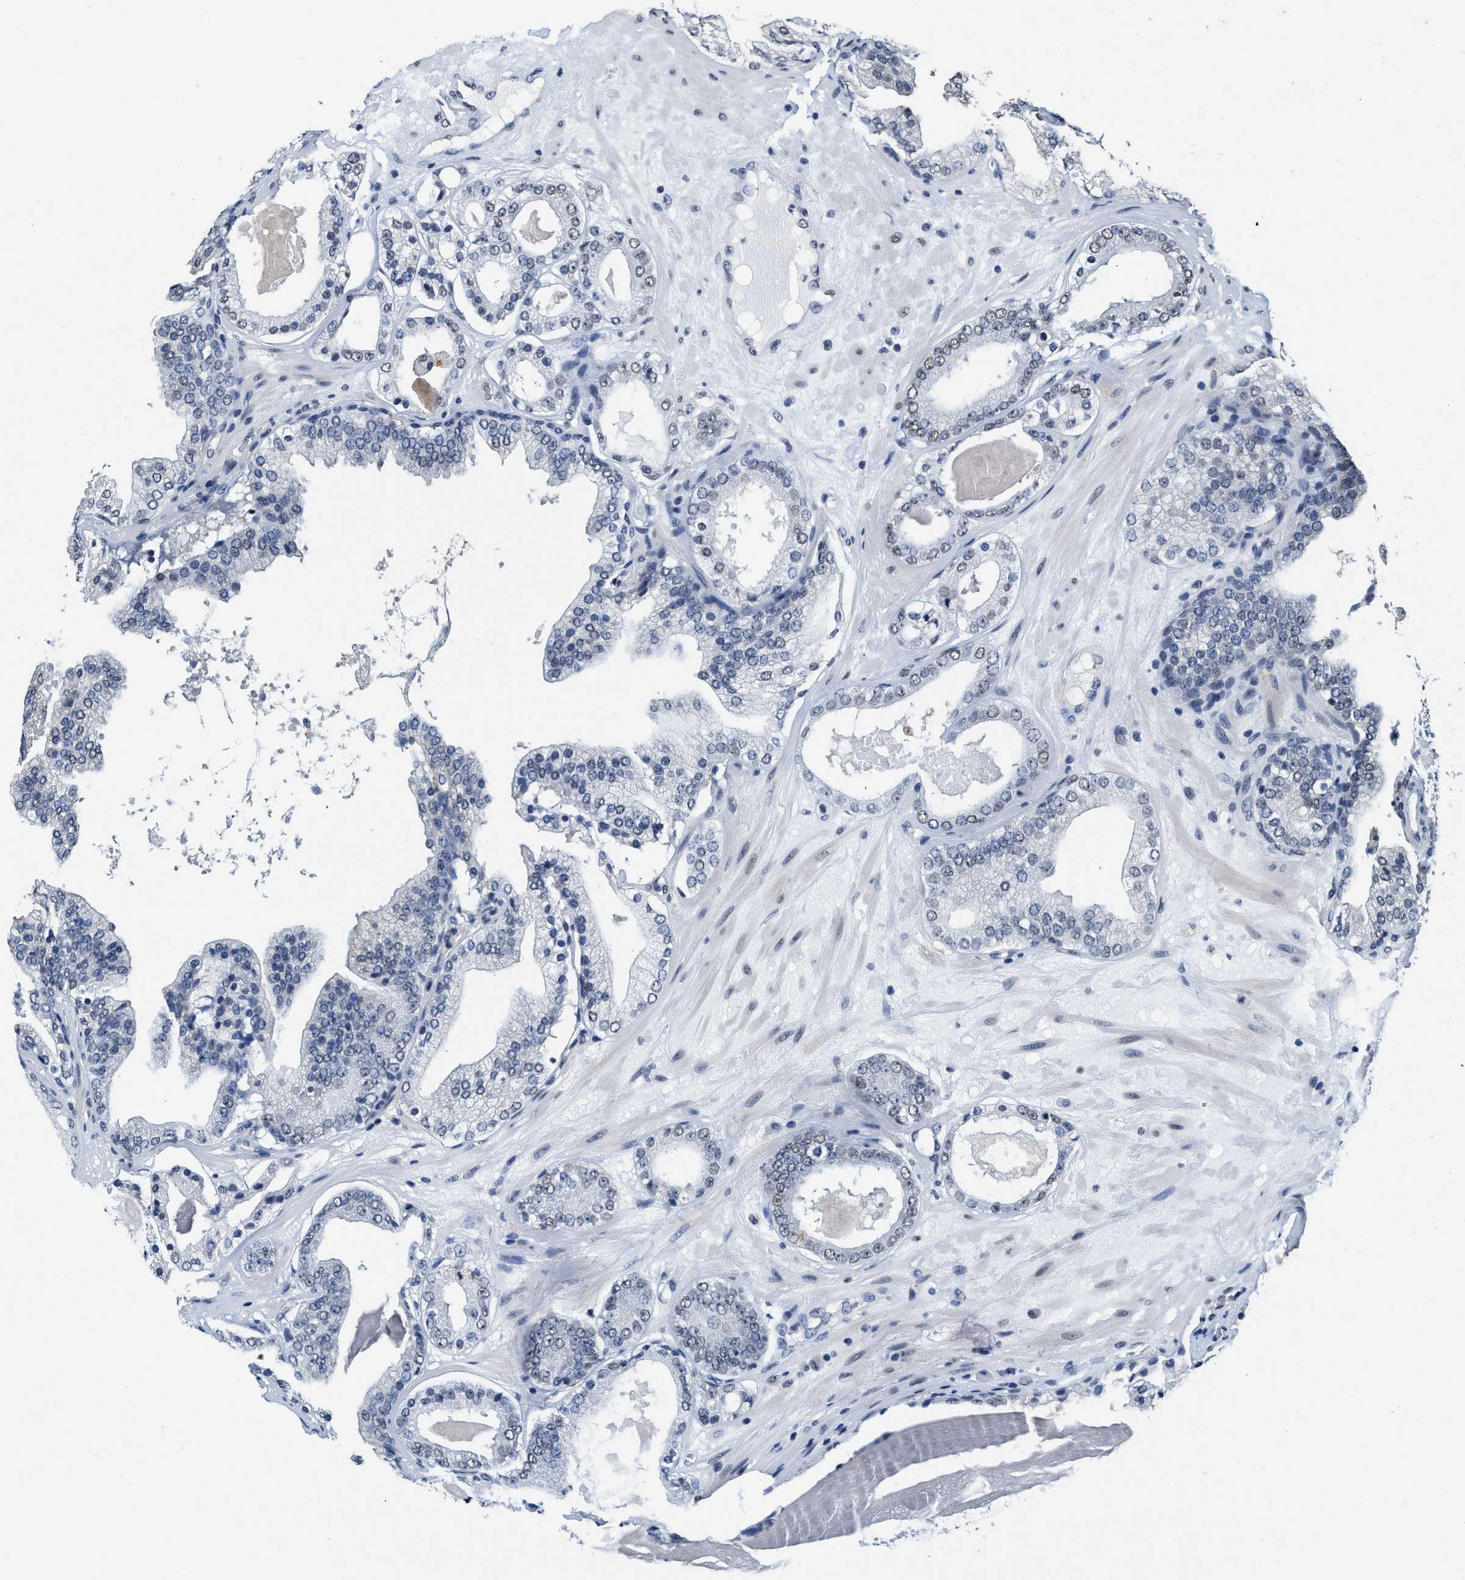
{"staining": {"intensity": "weak", "quantity": "<25%", "location": "nuclear"}, "tissue": "prostate cancer", "cell_type": "Tumor cells", "image_type": "cancer", "snomed": [{"axis": "morphology", "description": "Adenocarcinoma, High grade"}, {"axis": "topography", "description": "Prostate"}], "caption": "IHC micrograph of neoplastic tissue: prostate adenocarcinoma (high-grade) stained with DAB reveals no significant protein staining in tumor cells.", "gene": "SUPT16H", "patient": {"sex": "male", "age": 68}}